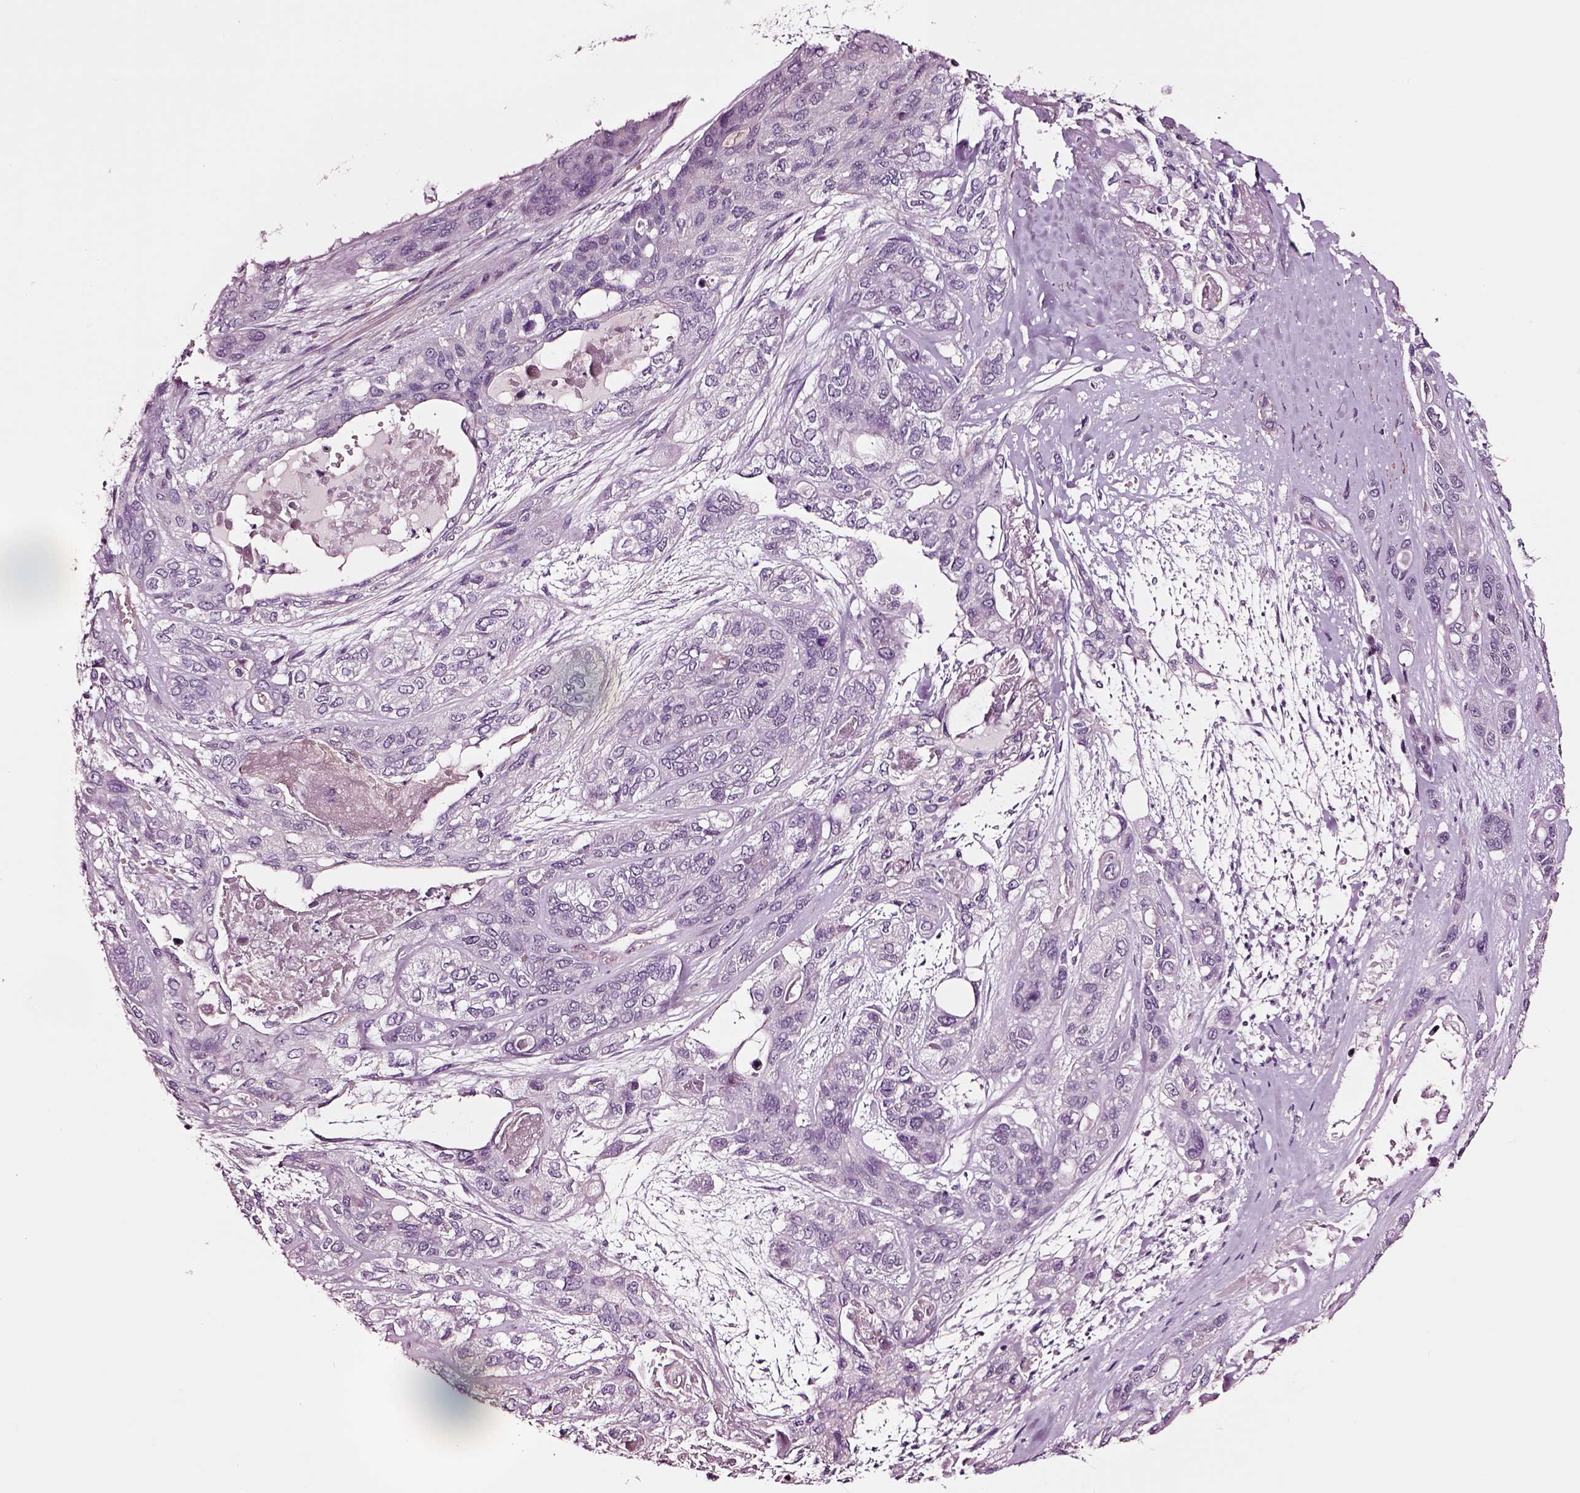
{"staining": {"intensity": "negative", "quantity": "none", "location": "none"}, "tissue": "lung cancer", "cell_type": "Tumor cells", "image_type": "cancer", "snomed": [{"axis": "morphology", "description": "Squamous cell carcinoma, NOS"}, {"axis": "topography", "description": "Lung"}], "caption": "High magnification brightfield microscopy of lung squamous cell carcinoma stained with DAB (3,3'-diaminobenzidine) (brown) and counterstained with hematoxylin (blue): tumor cells show no significant positivity.", "gene": "SOX10", "patient": {"sex": "female", "age": 70}}